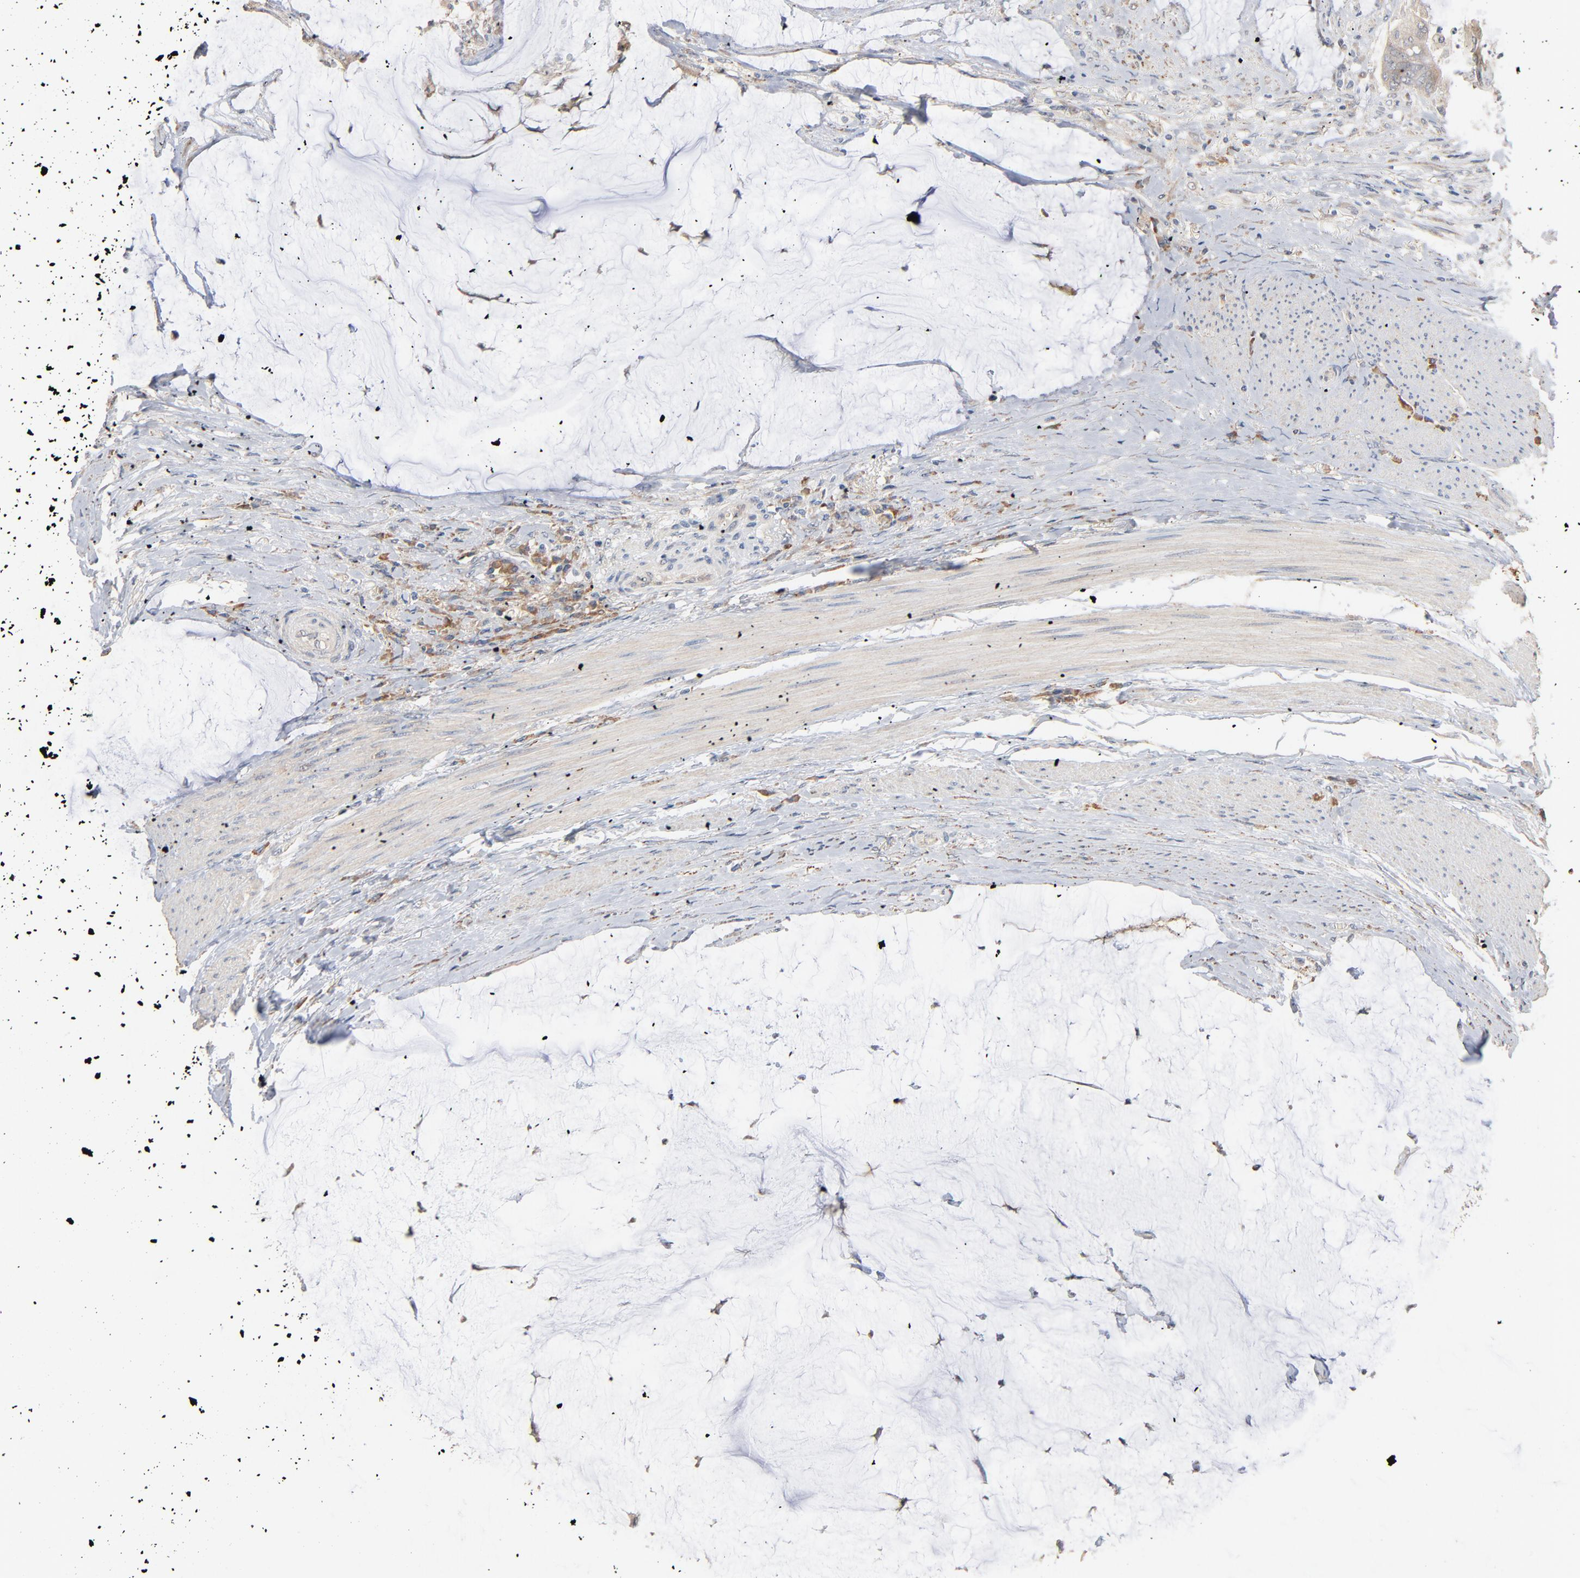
{"staining": {"intensity": "negative", "quantity": "none", "location": "none"}, "tissue": "colorectal cancer", "cell_type": "Tumor cells", "image_type": "cancer", "snomed": [{"axis": "morphology", "description": "Normal tissue, NOS"}, {"axis": "morphology", "description": "Adenocarcinoma, NOS"}, {"axis": "topography", "description": "Rectum"}, {"axis": "topography", "description": "Peripheral nerve tissue"}], "caption": "An image of adenocarcinoma (colorectal) stained for a protein reveals no brown staining in tumor cells.", "gene": "ZDHHC8", "patient": {"sex": "female", "age": 77}}